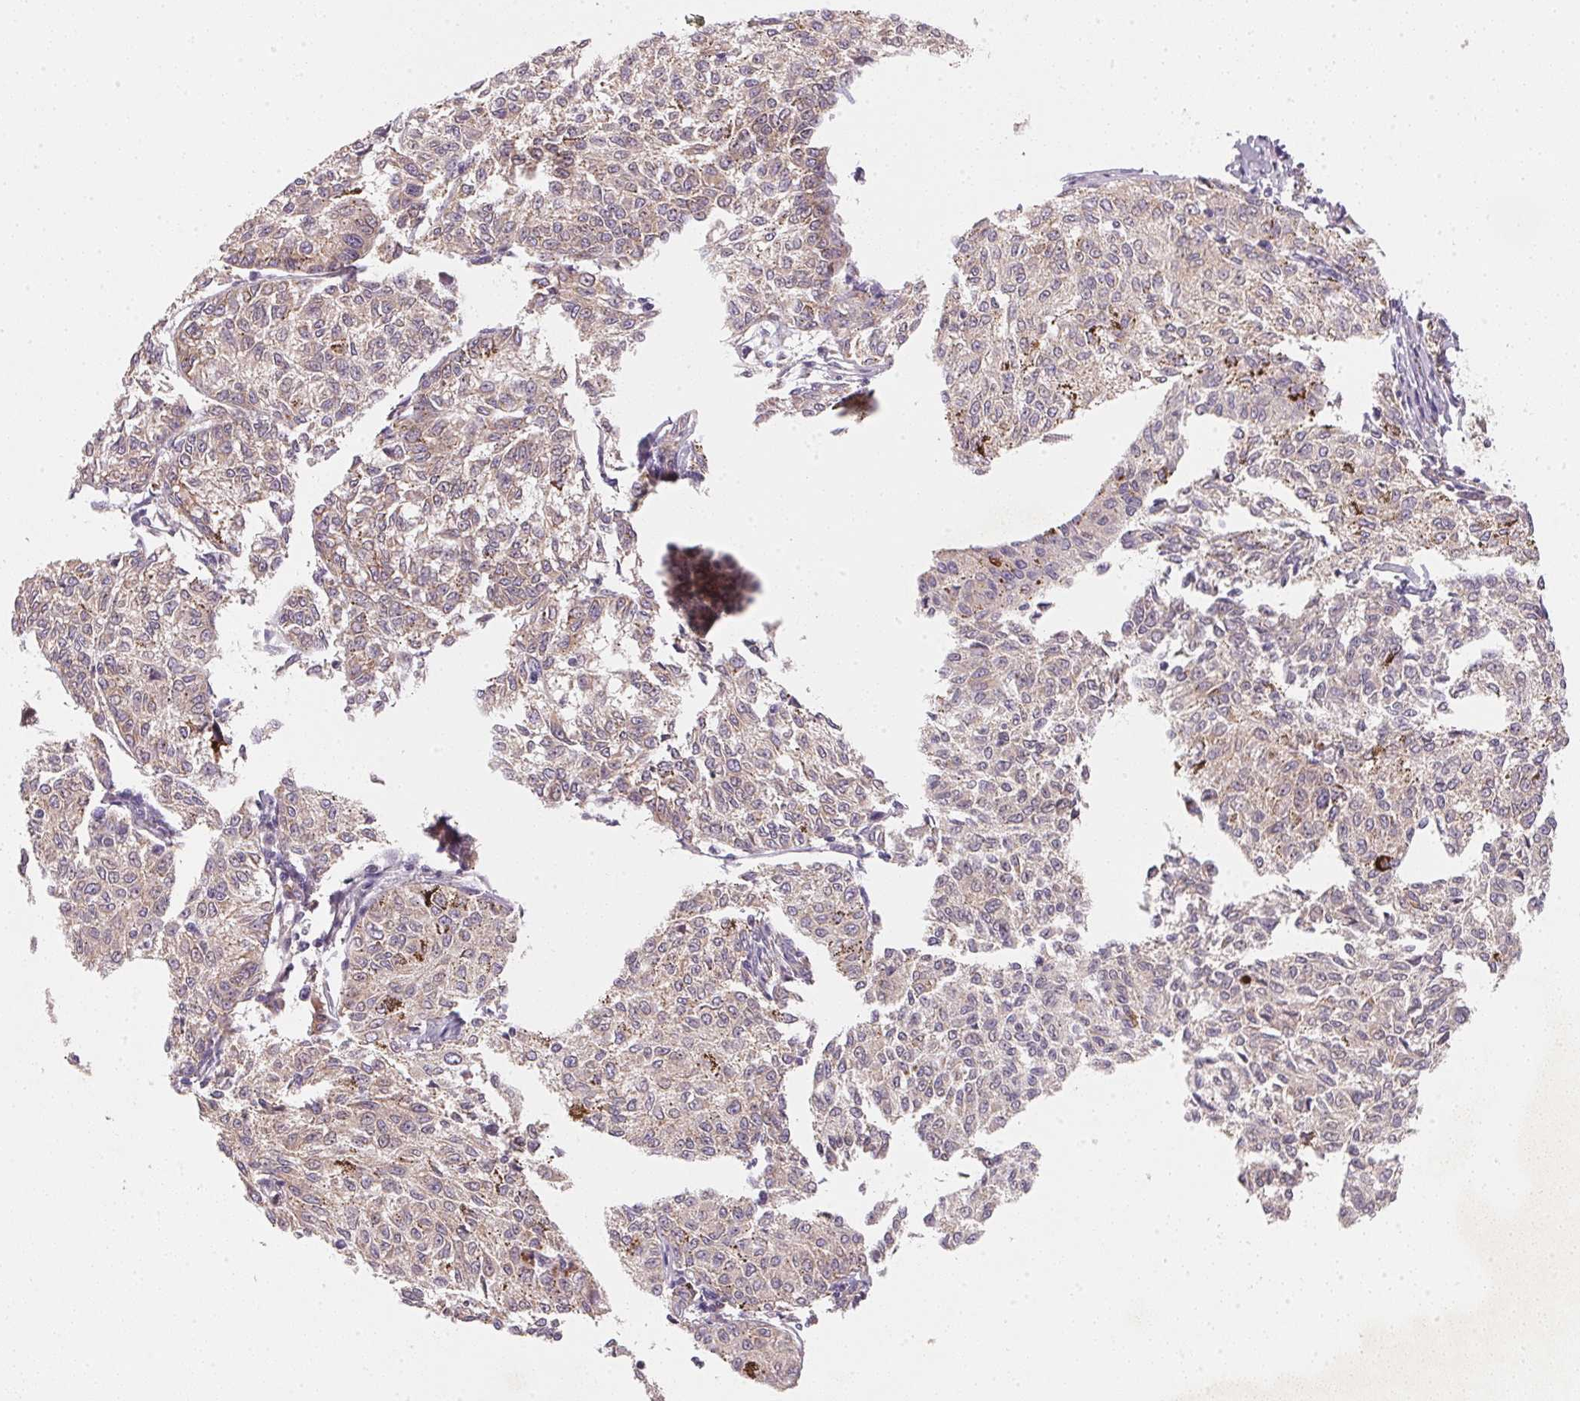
{"staining": {"intensity": "negative", "quantity": "none", "location": "none"}, "tissue": "melanoma", "cell_type": "Tumor cells", "image_type": "cancer", "snomed": [{"axis": "morphology", "description": "Malignant melanoma, NOS"}, {"axis": "topography", "description": "Skin"}], "caption": "An IHC micrograph of malignant melanoma is shown. There is no staining in tumor cells of malignant melanoma. (Stains: DAB (3,3'-diaminobenzidine) immunohistochemistry (IHC) with hematoxylin counter stain, Microscopy: brightfield microscopy at high magnification).", "gene": "EI24", "patient": {"sex": "female", "age": 72}}